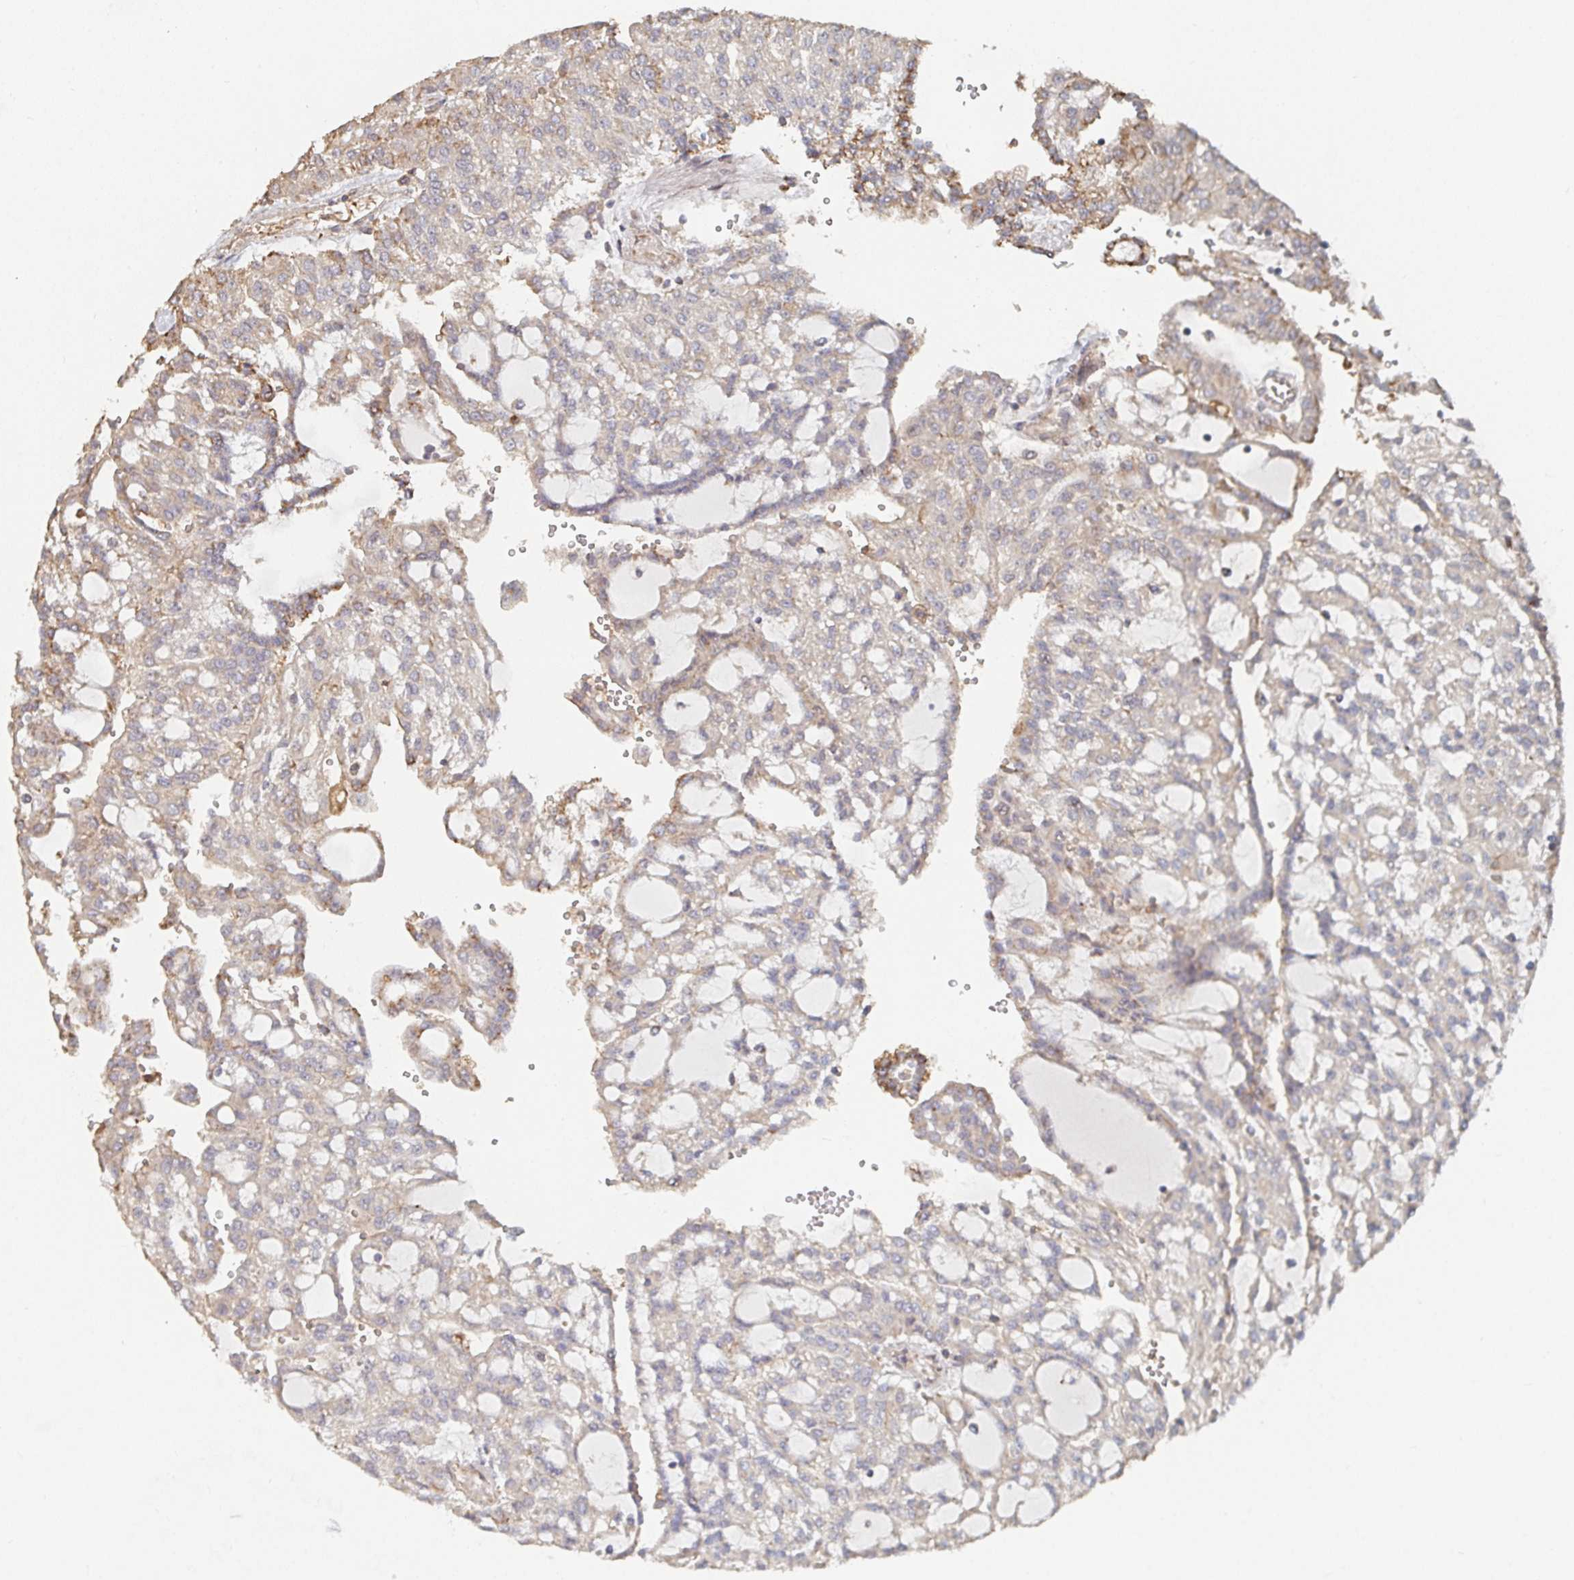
{"staining": {"intensity": "weak", "quantity": "25%-75%", "location": "cytoplasmic/membranous"}, "tissue": "renal cancer", "cell_type": "Tumor cells", "image_type": "cancer", "snomed": [{"axis": "morphology", "description": "Adenocarcinoma, NOS"}, {"axis": "topography", "description": "Kidney"}], "caption": "Renal cancer stained with IHC displays weak cytoplasmic/membranous expression in about 25%-75% of tumor cells.", "gene": "PTEN", "patient": {"sex": "male", "age": 63}}